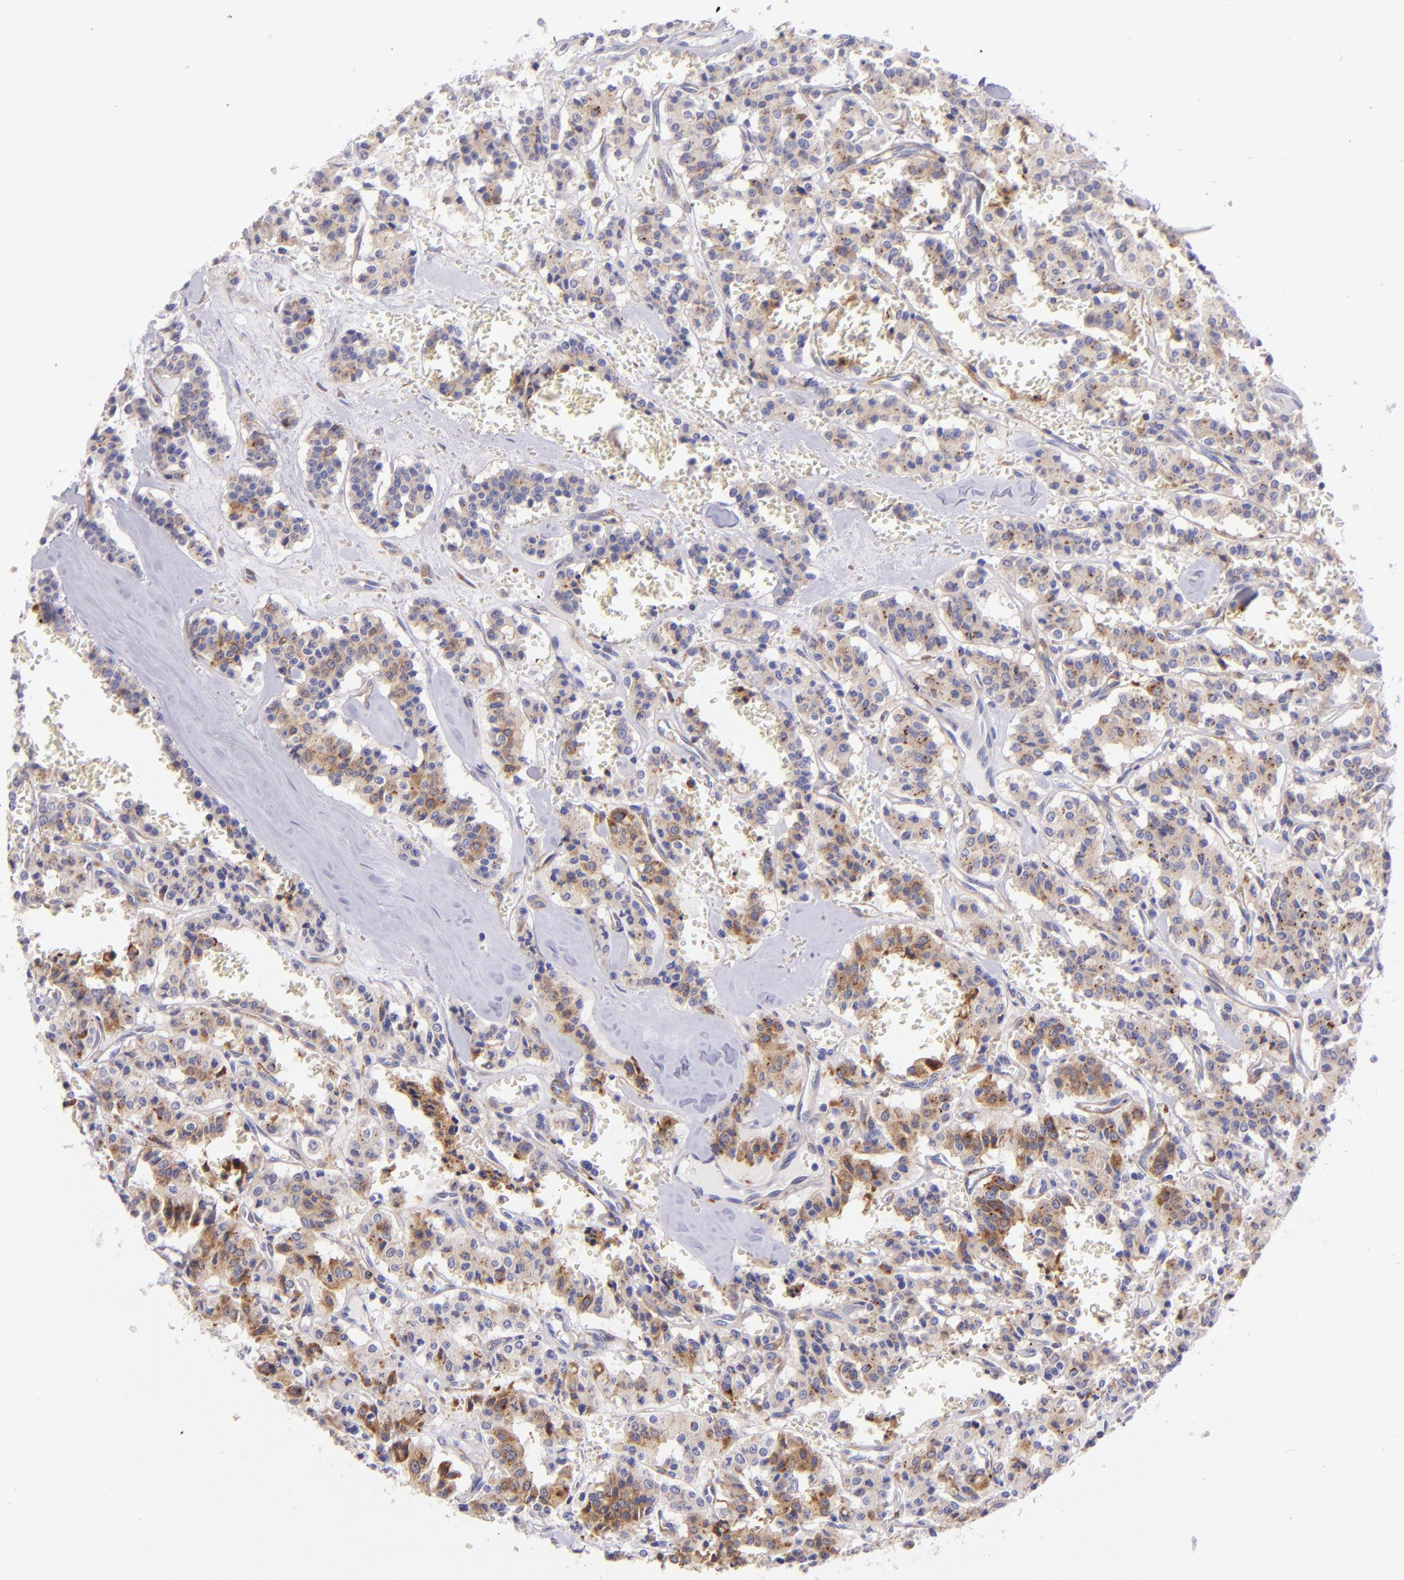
{"staining": {"intensity": "moderate", "quantity": ">75%", "location": "cytoplasmic/membranous"}, "tissue": "carcinoid", "cell_type": "Tumor cells", "image_type": "cancer", "snomed": [{"axis": "morphology", "description": "Carcinoid, malignant, NOS"}, {"axis": "topography", "description": "Bronchus"}], "caption": "Immunohistochemistry (IHC) histopathology image of neoplastic tissue: human malignant carcinoid stained using immunohistochemistry (IHC) exhibits medium levels of moderate protein expression localized specifically in the cytoplasmic/membranous of tumor cells, appearing as a cytoplasmic/membranous brown color.", "gene": "RET", "patient": {"sex": "male", "age": 55}}